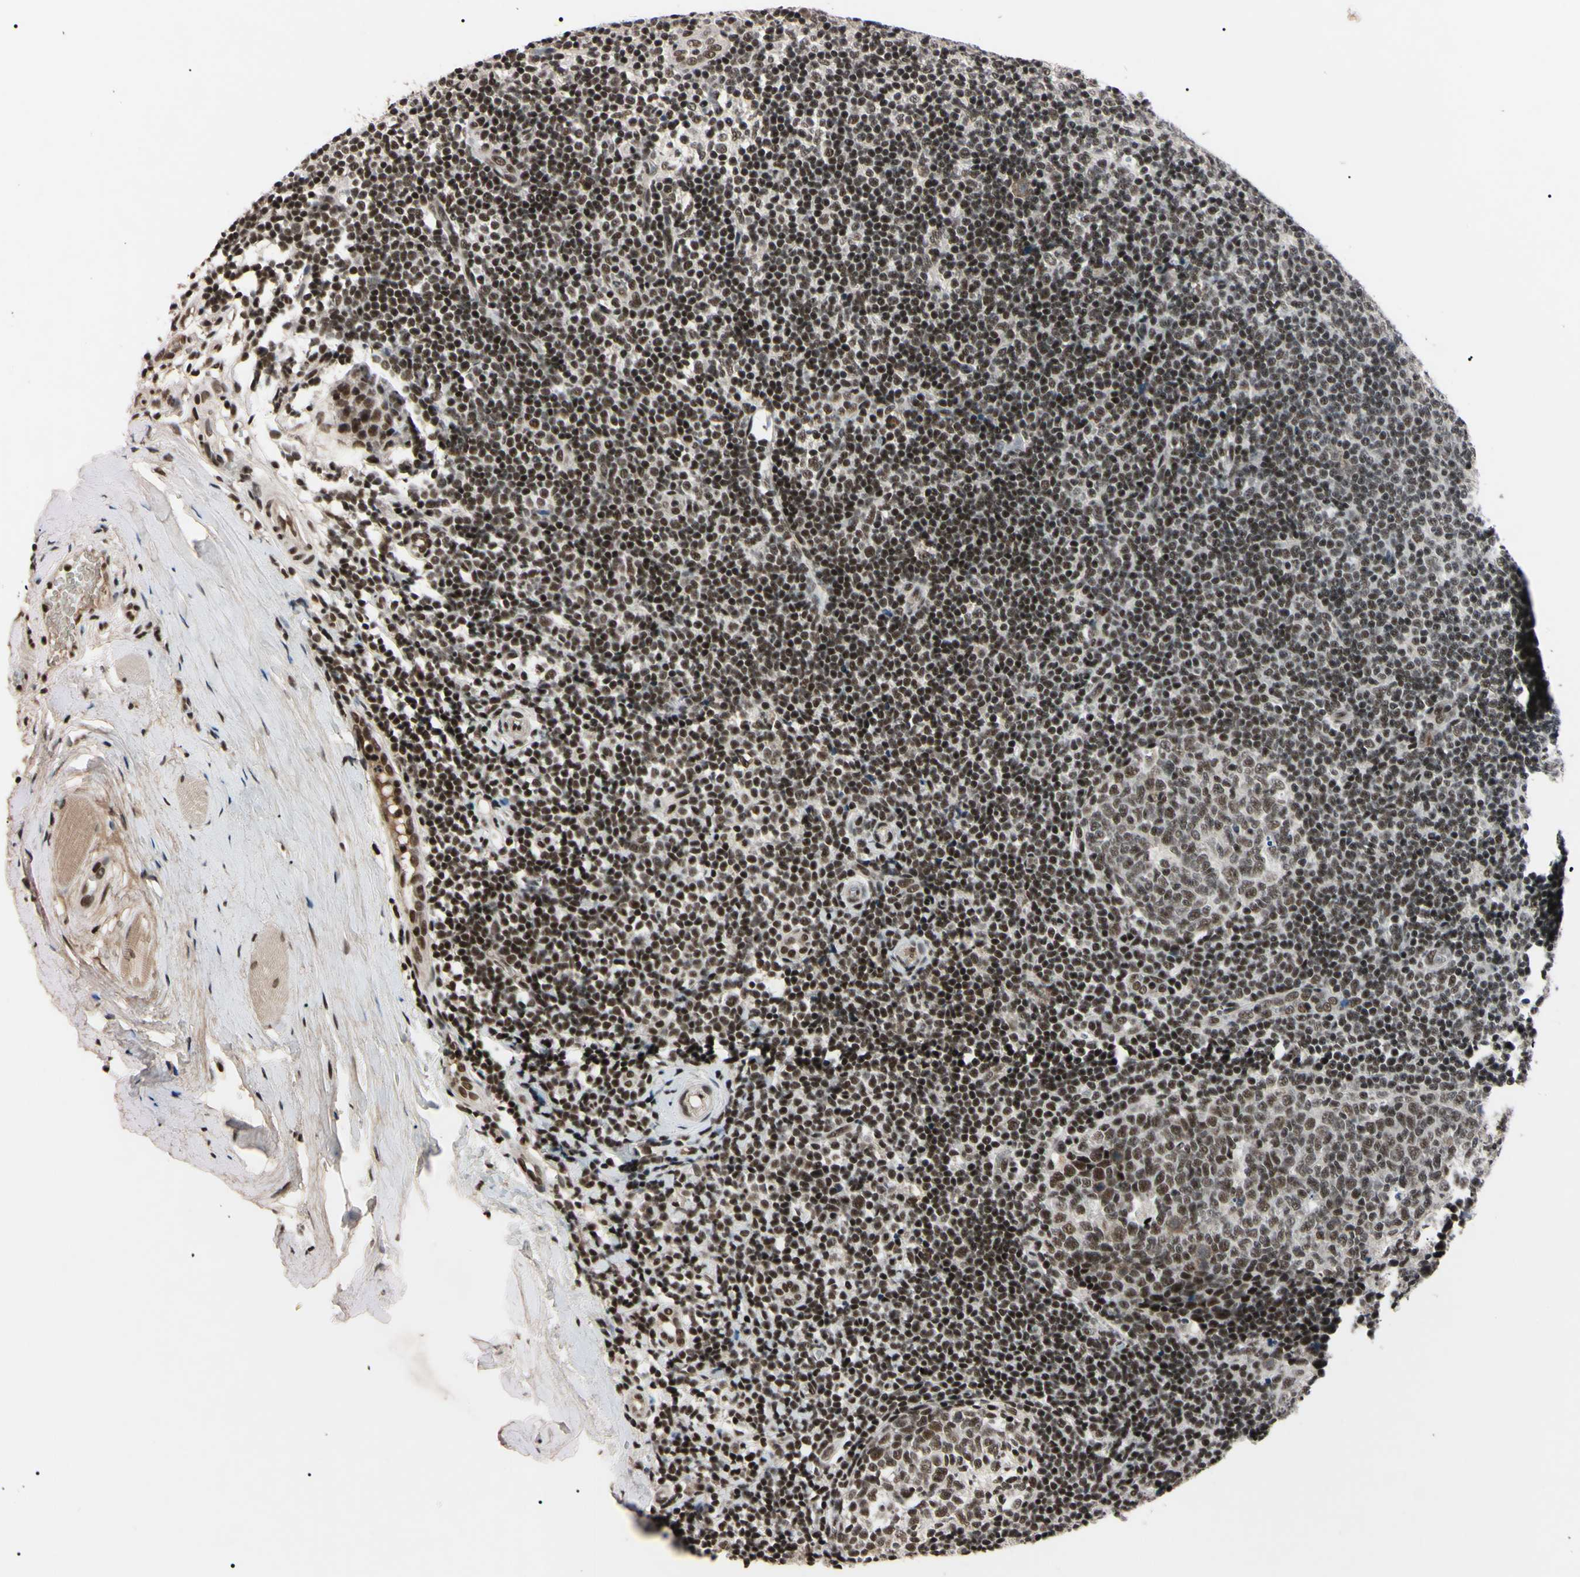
{"staining": {"intensity": "weak", "quantity": ">75%", "location": "nuclear"}, "tissue": "tonsil", "cell_type": "Germinal center cells", "image_type": "normal", "snomed": [{"axis": "morphology", "description": "Normal tissue, NOS"}, {"axis": "topography", "description": "Tonsil"}], "caption": "Immunohistochemical staining of benign human tonsil shows low levels of weak nuclear expression in about >75% of germinal center cells. (DAB IHC, brown staining for protein, blue staining for nuclei).", "gene": "YY1", "patient": {"sex": "female", "age": 19}}